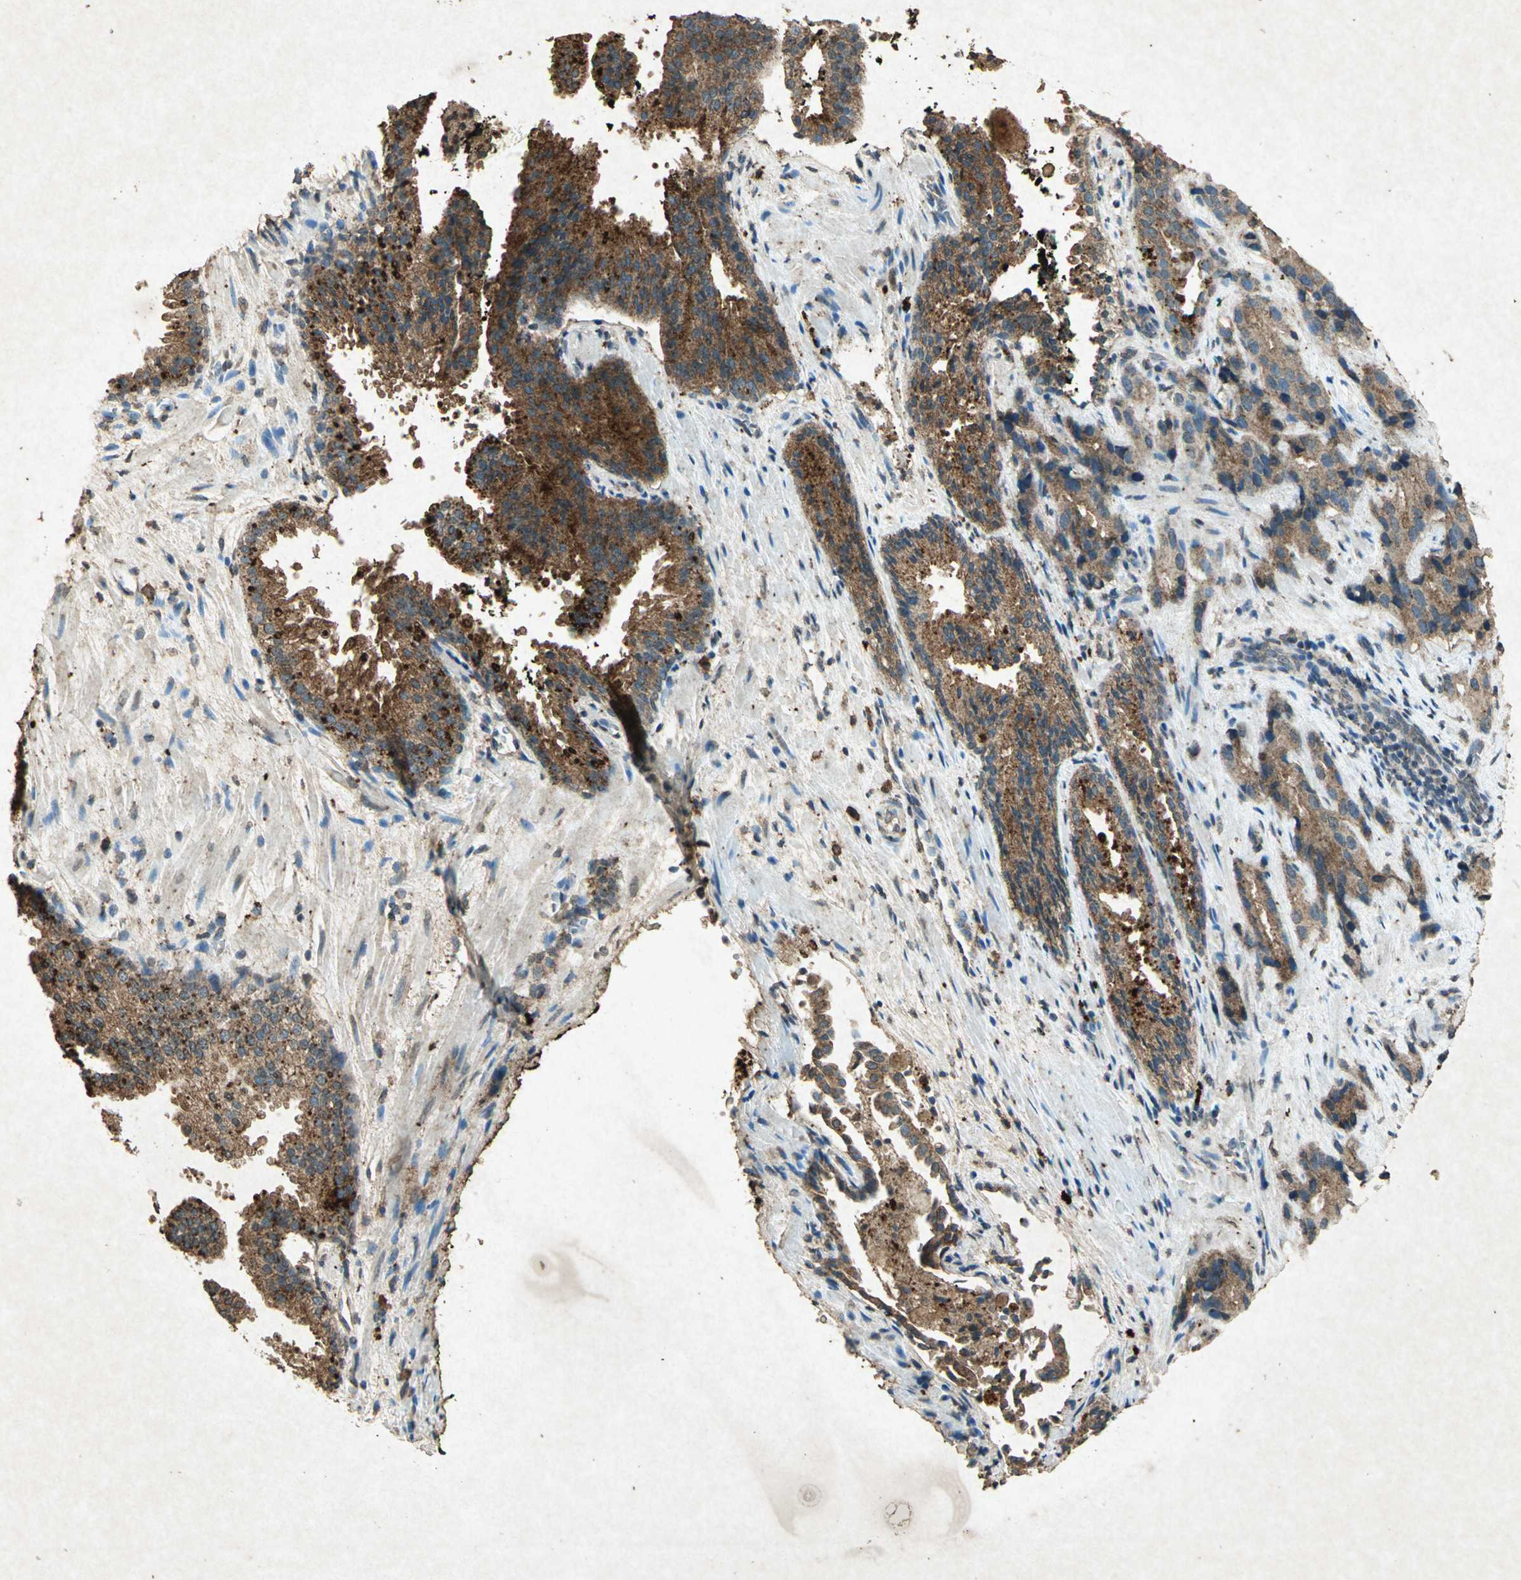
{"staining": {"intensity": "strong", "quantity": ">75%", "location": "cytoplasmic/membranous"}, "tissue": "prostate cancer", "cell_type": "Tumor cells", "image_type": "cancer", "snomed": [{"axis": "morphology", "description": "Adenocarcinoma, High grade"}, {"axis": "topography", "description": "Prostate"}], "caption": "About >75% of tumor cells in human prostate cancer (adenocarcinoma (high-grade)) reveal strong cytoplasmic/membranous protein staining as visualized by brown immunohistochemical staining.", "gene": "PSEN1", "patient": {"sex": "male", "age": 58}}